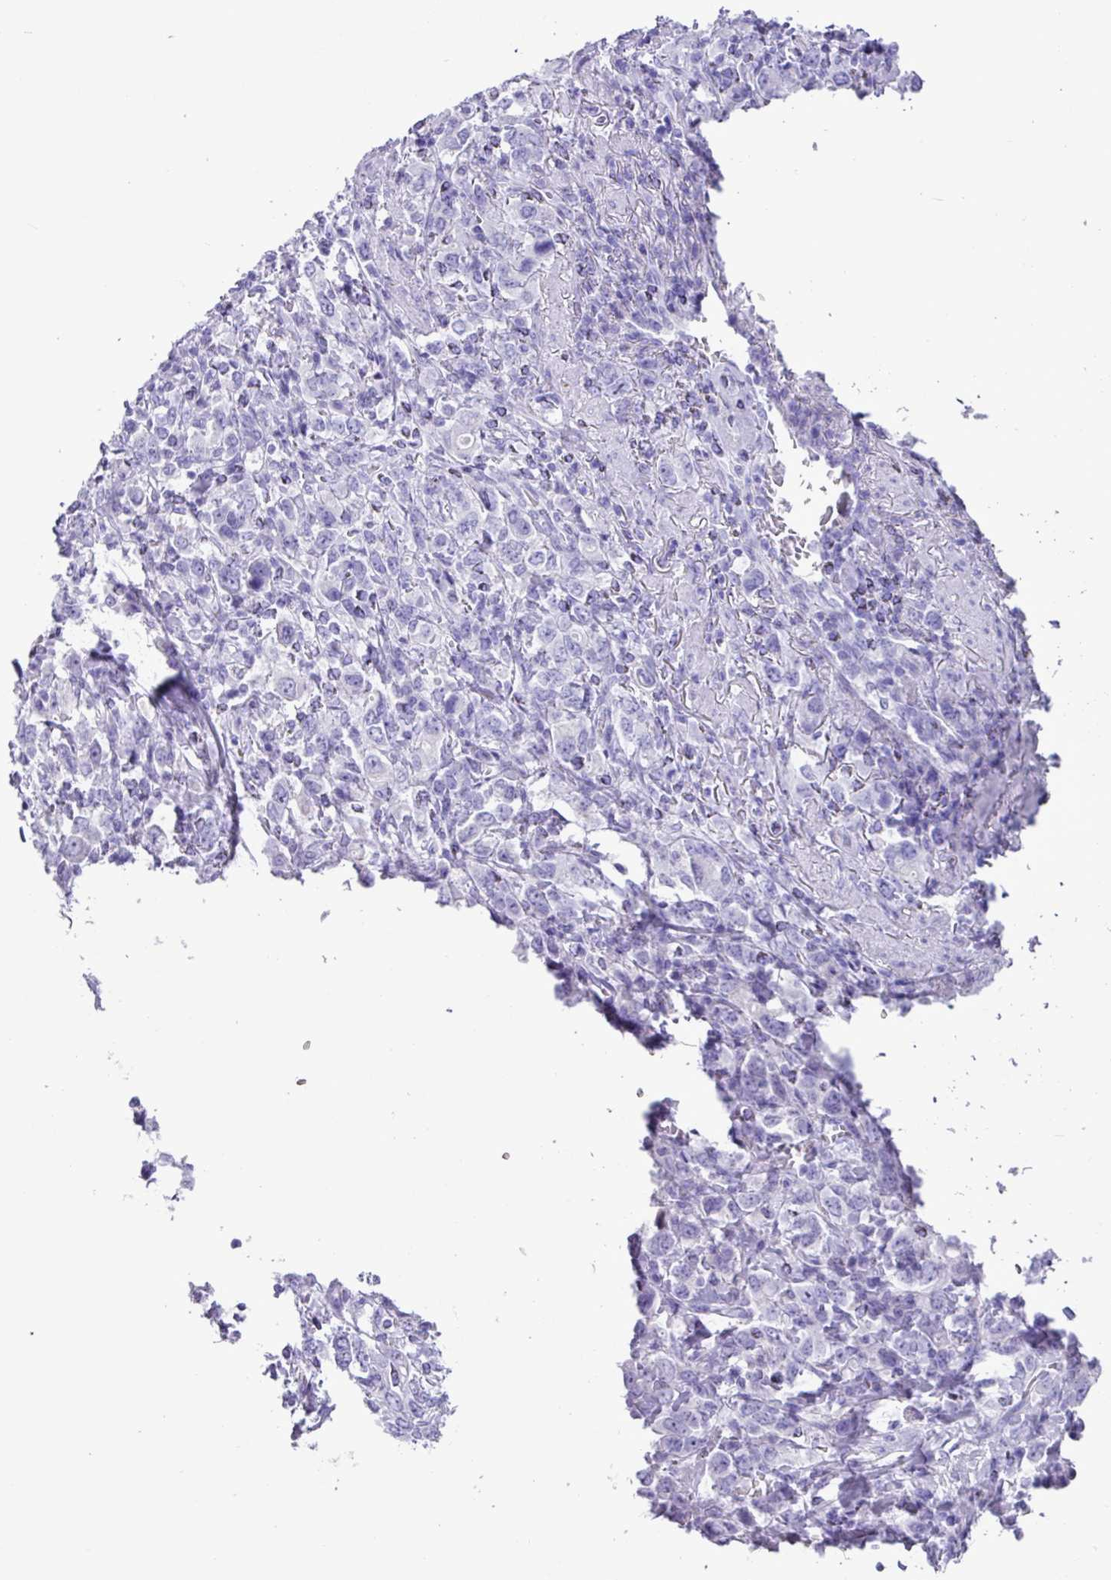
{"staining": {"intensity": "negative", "quantity": "none", "location": "none"}, "tissue": "stomach cancer", "cell_type": "Tumor cells", "image_type": "cancer", "snomed": [{"axis": "morphology", "description": "Adenocarcinoma, NOS"}, {"axis": "topography", "description": "Stomach, upper"}, {"axis": "topography", "description": "Stomach"}], "caption": "DAB immunohistochemical staining of human stomach cancer (adenocarcinoma) demonstrates no significant staining in tumor cells.", "gene": "CKMT2", "patient": {"sex": "male", "age": 62}}